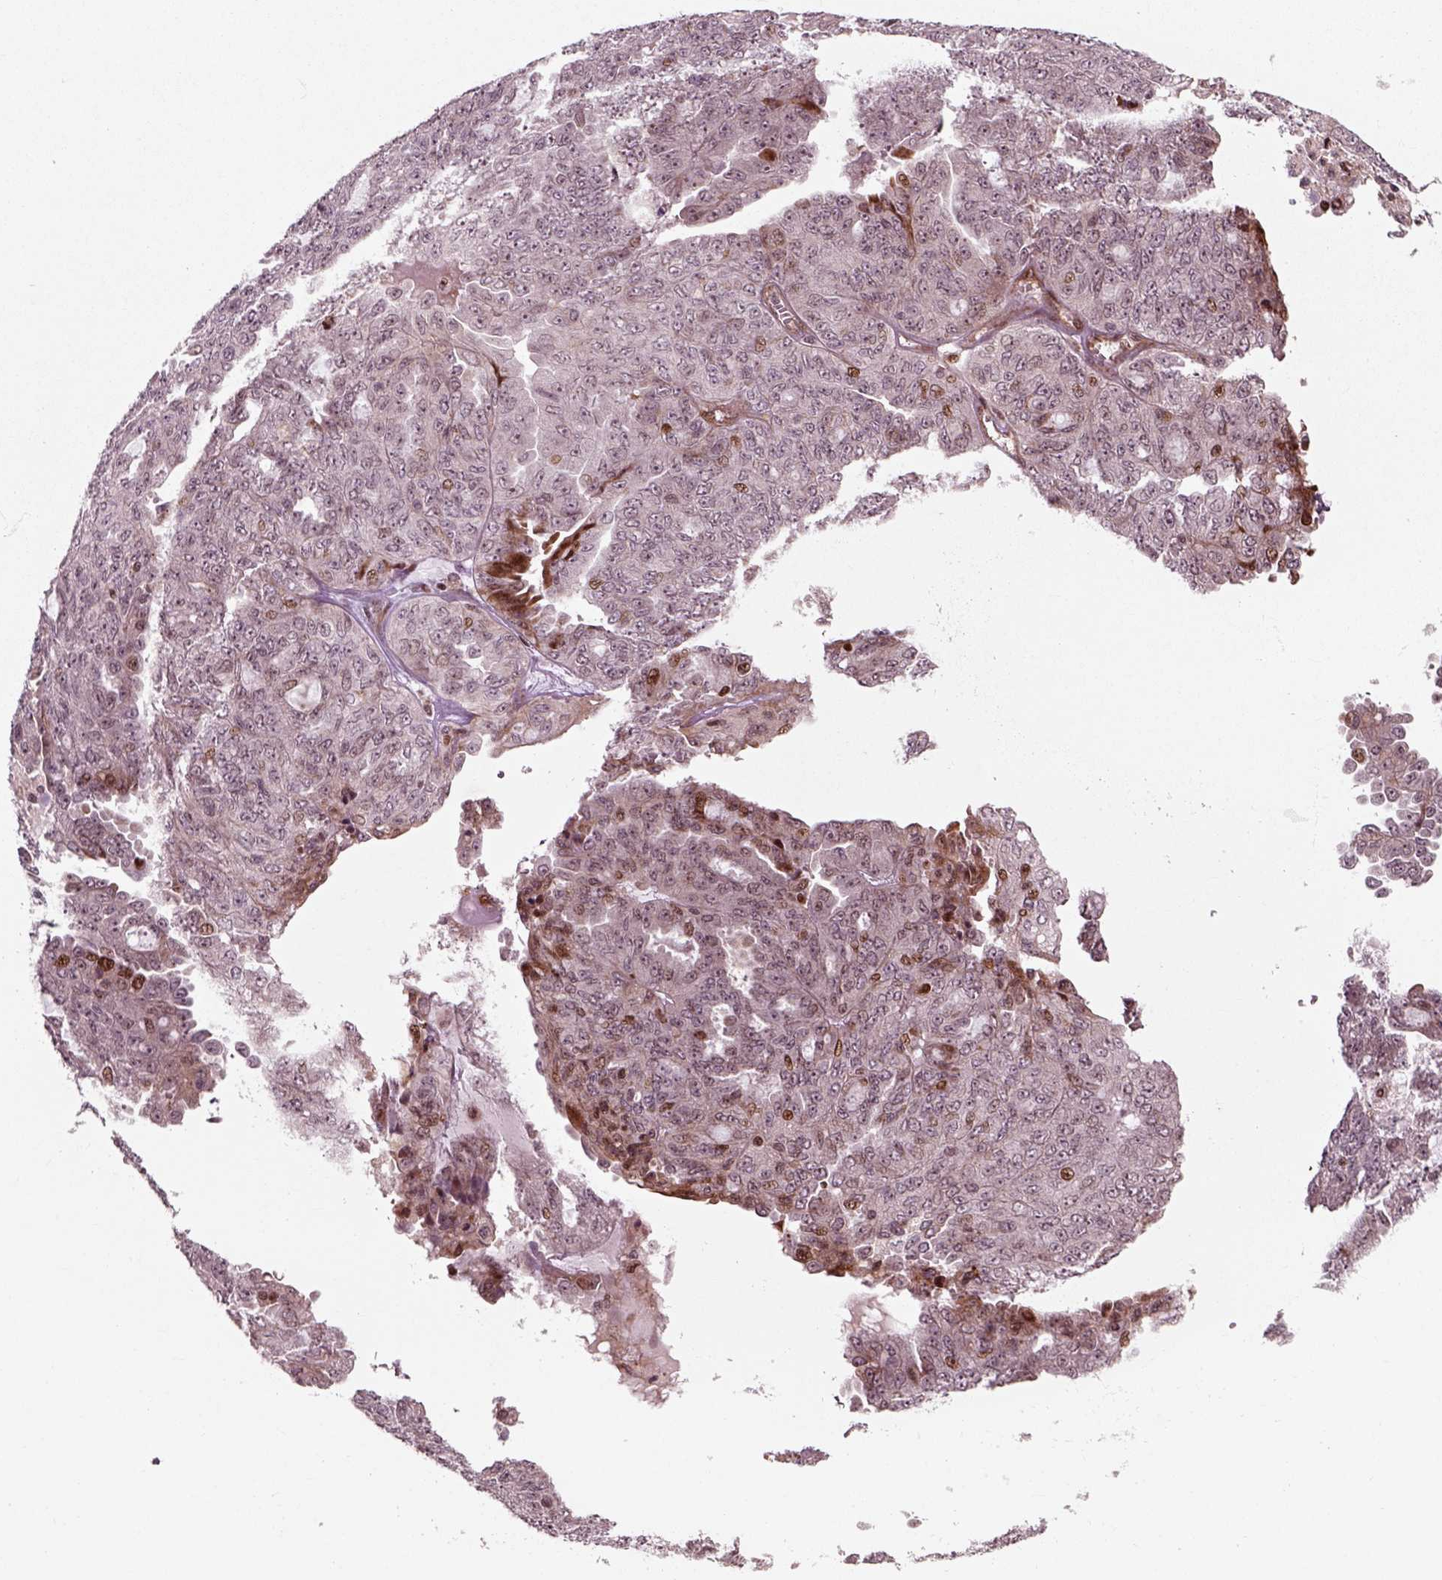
{"staining": {"intensity": "moderate", "quantity": "<25%", "location": "nuclear"}, "tissue": "ovarian cancer", "cell_type": "Tumor cells", "image_type": "cancer", "snomed": [{"axis": "morphology", "description": "Cystadenocarcinoma, serous, NOS"}, {"axis": "topography", "description": "Ovary"}], "caption": "A low amount of moderate nuclear expression is appreciated in about <25% of tumor cells in ovarian cancer (serous cystadenocarcinoma) tissue.", "gene": "CDC14A", "patient": {"sex": "female", "age": 71}}